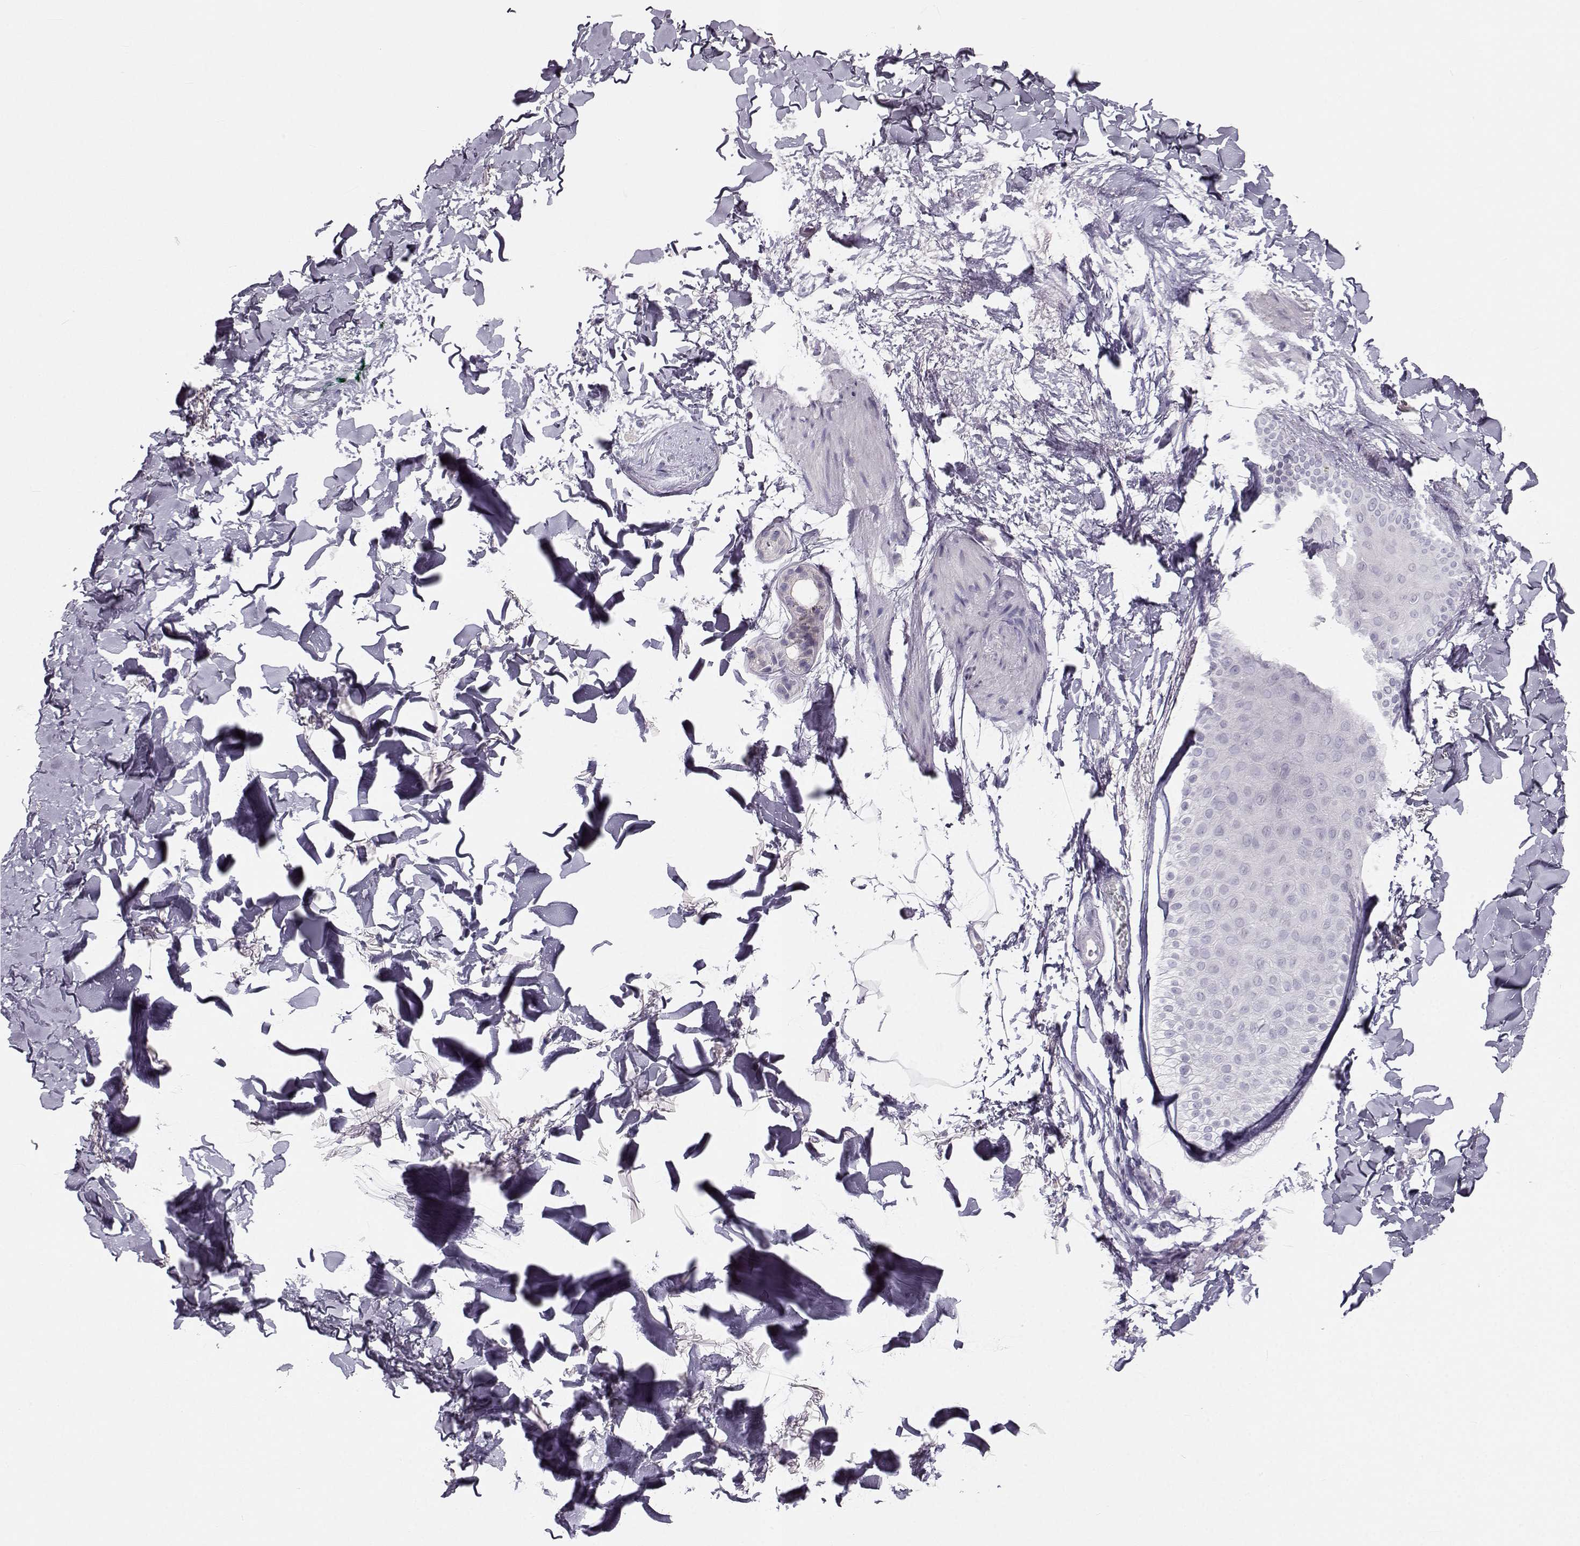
{"staining": {"intensity": "negative", "quantity": "none", "location": "none"}, "tissue": "skin cancer", "cell_type": "Tumor cells", "image_type": "cancer", "snomed": [{"axis": "morphology", "description": "Normal tissue, NOS"}, {"axis": "morphology", "description": "Basal cell carcinoma"}, {"axis": "topography", "description": "Skin"}], "caption": "This is a image of immunohistochemistry (IHC) staining of skin basal cell carcinoma, which shows no expression in tumor cells.", "gene": "OIP5", "patient": {"sex": "male", "age": 84}}